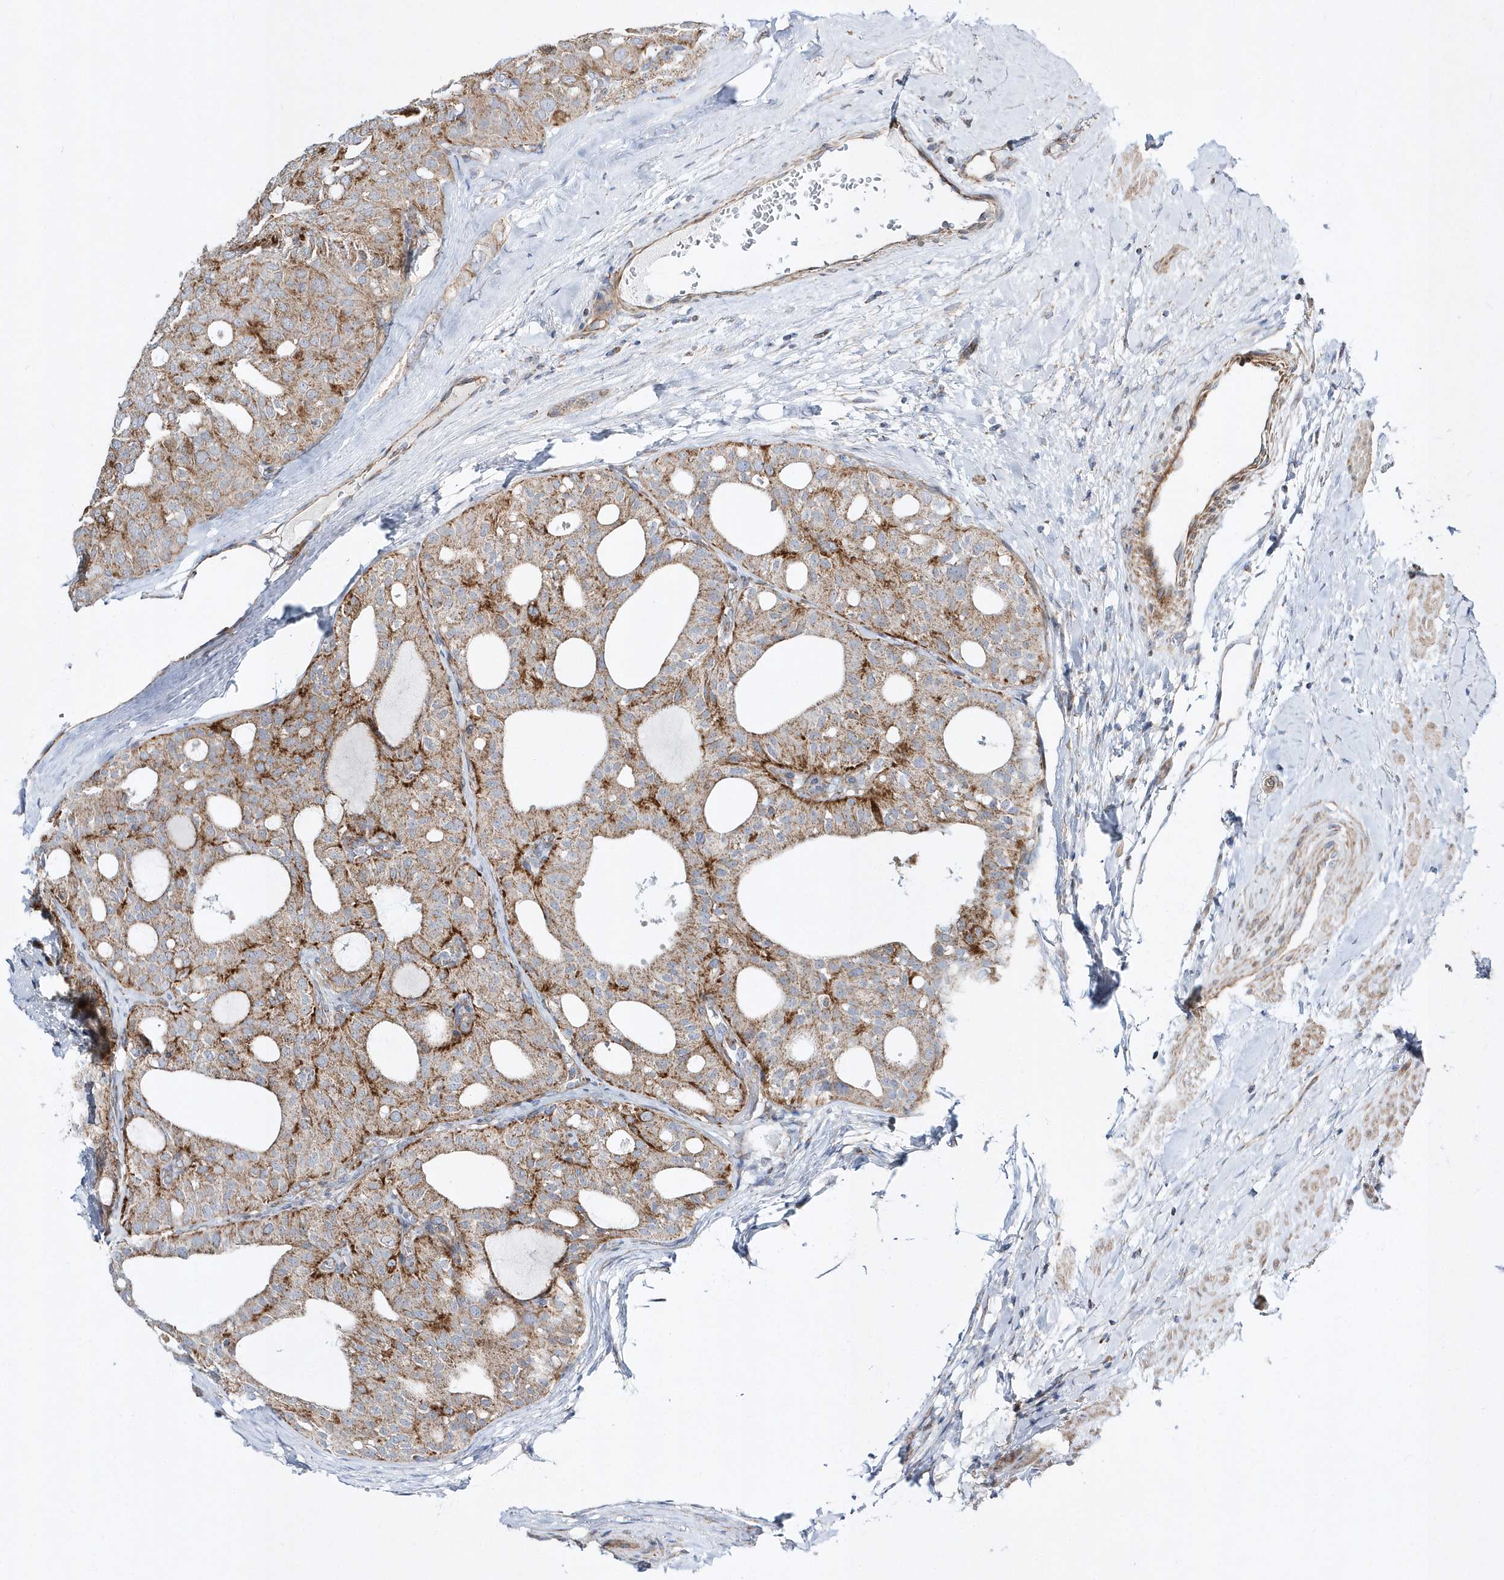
{"staining": {"intensity": "moderate", "quantity": ">75%", "location": "cytoplasmic/membranous"}, "tissue": "thyroid cancer", "cell_type": "Tumor cells", "image_type": "cancer", "snomed": [{"axis": "morphology", "description": "Follicular adenoma carcinoma, NOS"}, {"axis": "topography", "description": "Thyroid gland"}], "caption": "Tumor cells reveal moderate cytoplasmic/membranous staining in approximately >75% of cells in follicular adenoma carcinoma (thyroid).", "gene": "OPA1", "patient": {"sex": "male", "age": 75}}